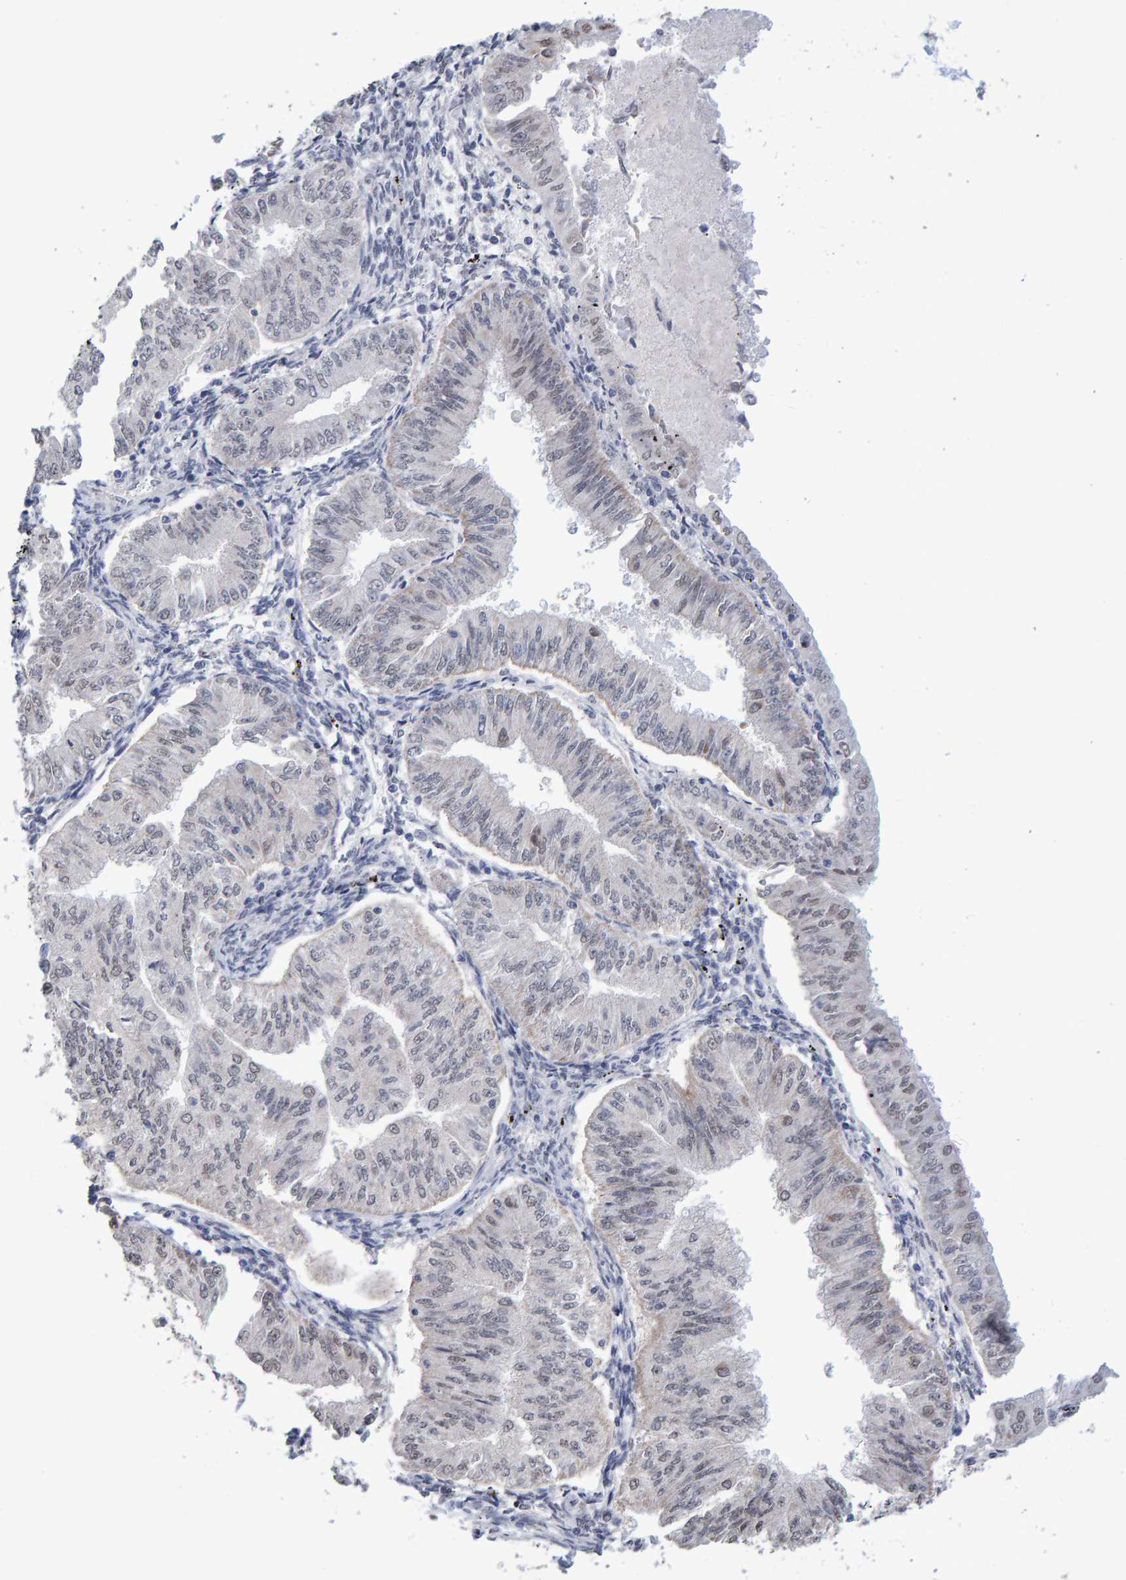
{"staining": {"intensity": "negative", "quantity": "none", "location": "none"}, "tissue": "endometrial cancer", "cell_type": "Tumor cells", "image_type": "cancer", "snomed": [{"axis": "morphology", "description": "Normal tissue, NOS"}, {"axis": "morphology", "description": "Adenocarcinoma, NOS"}, {"axis": "topography", "description": "Endometrium"}], "caption": "Tumor cells are negative for brown protein staining in endometrial cancer.", "gene": "USP43", "patient": {"sex": "female", "age": 53}}